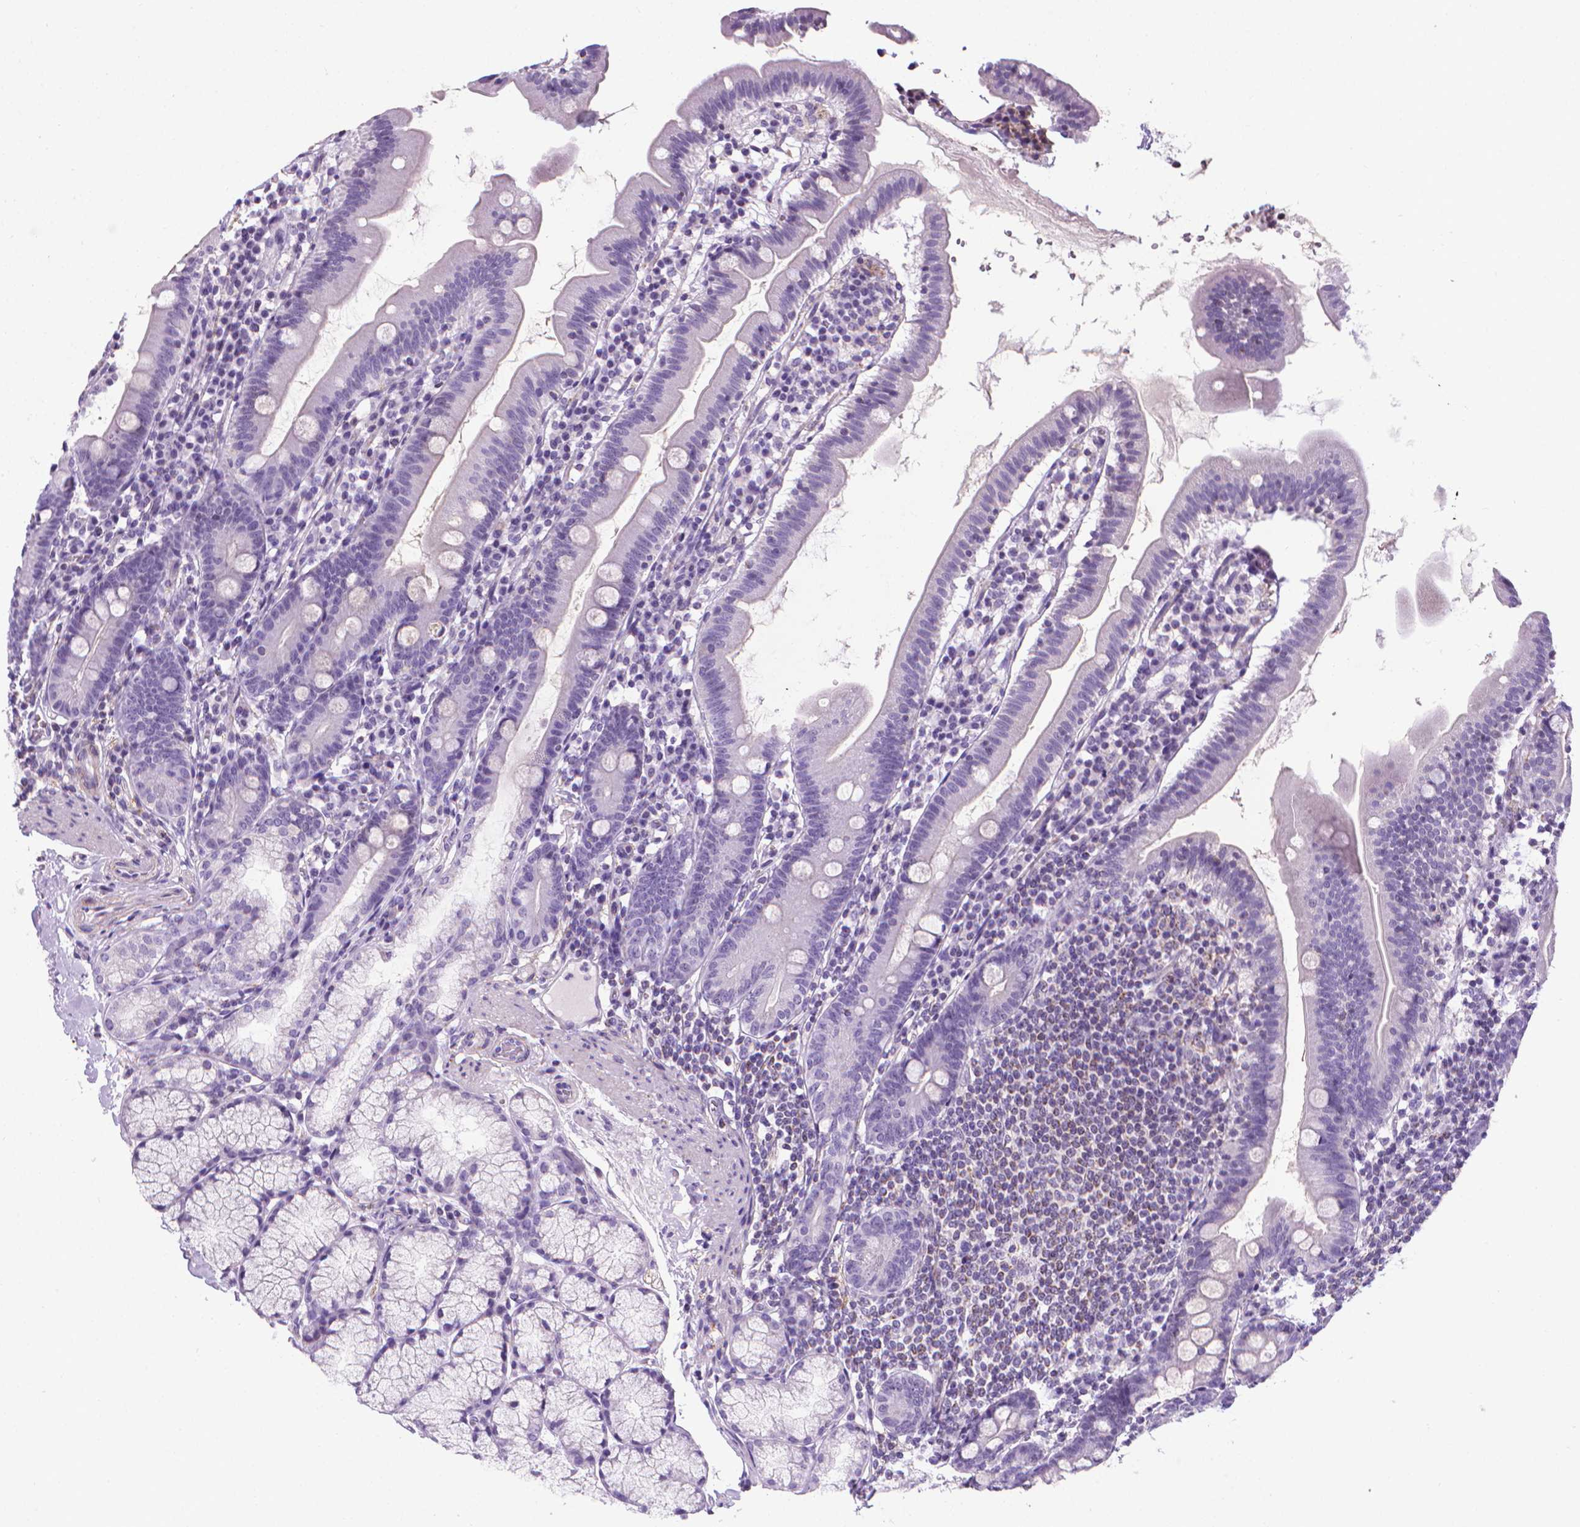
{"staining": {"intensity": "negative", "quantity": "none", "location": "none"}, "tissue": "duodenum", "cell_type": "Glandular cells", "image_type": "normal", "snomed": [{"axis": "morphology", "description": "Normal tissue, NOS"}, {"axis": "topography", "description": "Duodenum"}], "caption": "An immunohistochemistry photomicrograph of normal duodenum is shown. There is no staining in glandular cells of duodenum. (DAB immunohistochemistry with hematoxylin counter stain).", "gene": "POU3F3", "patient": {"sex": "female", "age": 67}}